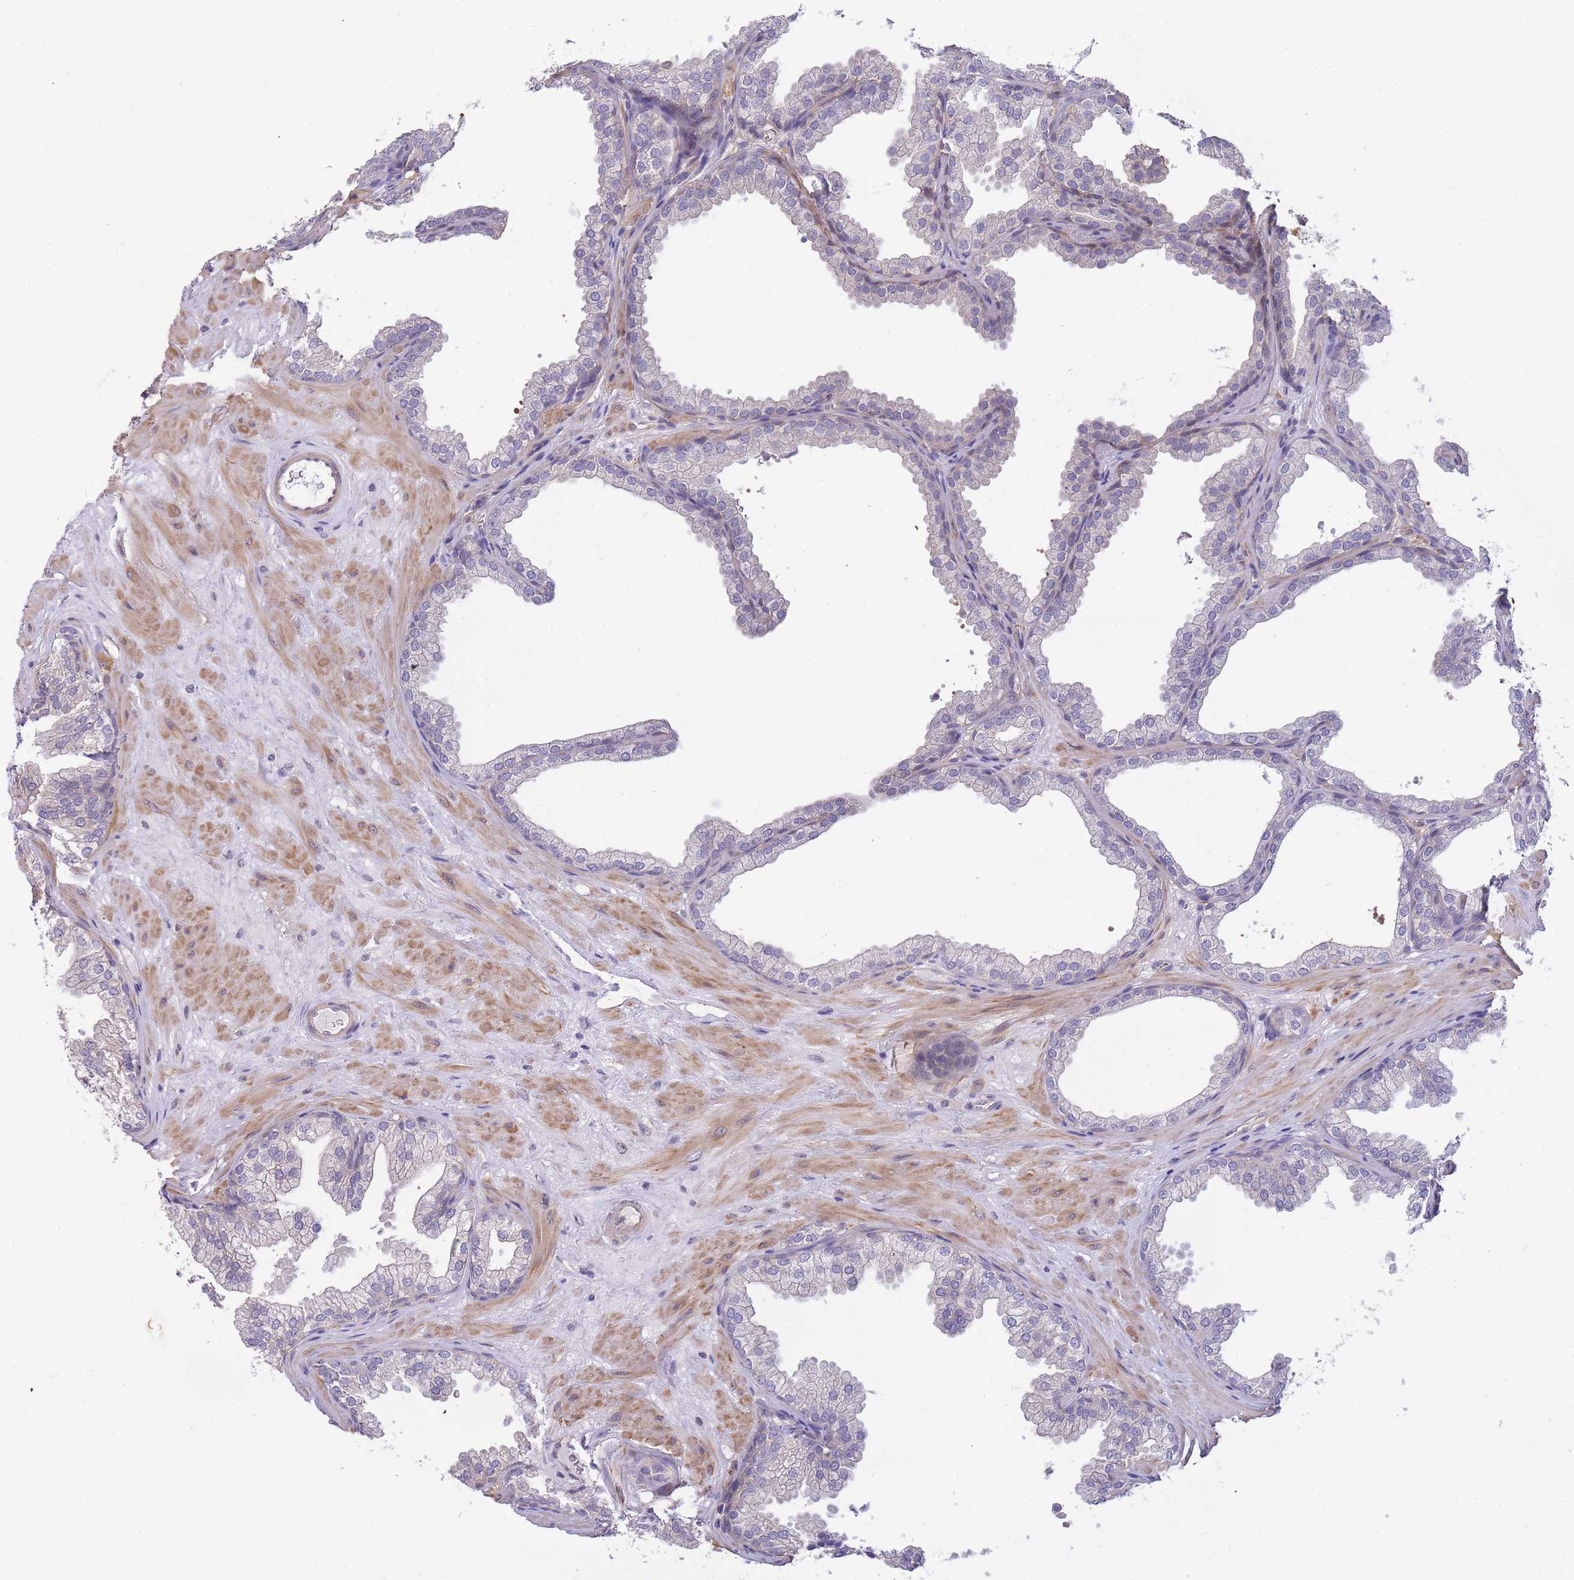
{"staining": {"intensity": "negative", "quantity": "none", "location": "none"}, "tissue": "prostate", "cell_type": "Glandular cells", "image_type": "normal", "snomed": [{"axis": "morphology", "description": "Normal tissue, NOS"}, {"axis": "topography", "description": "Prostate"}], "caption": "Immunohistochemistry of unremarkable human prostate demonstrates no expression in glandular cells.", "gene": "SMC6", "patient": {"sex": "male", "age": 37}}